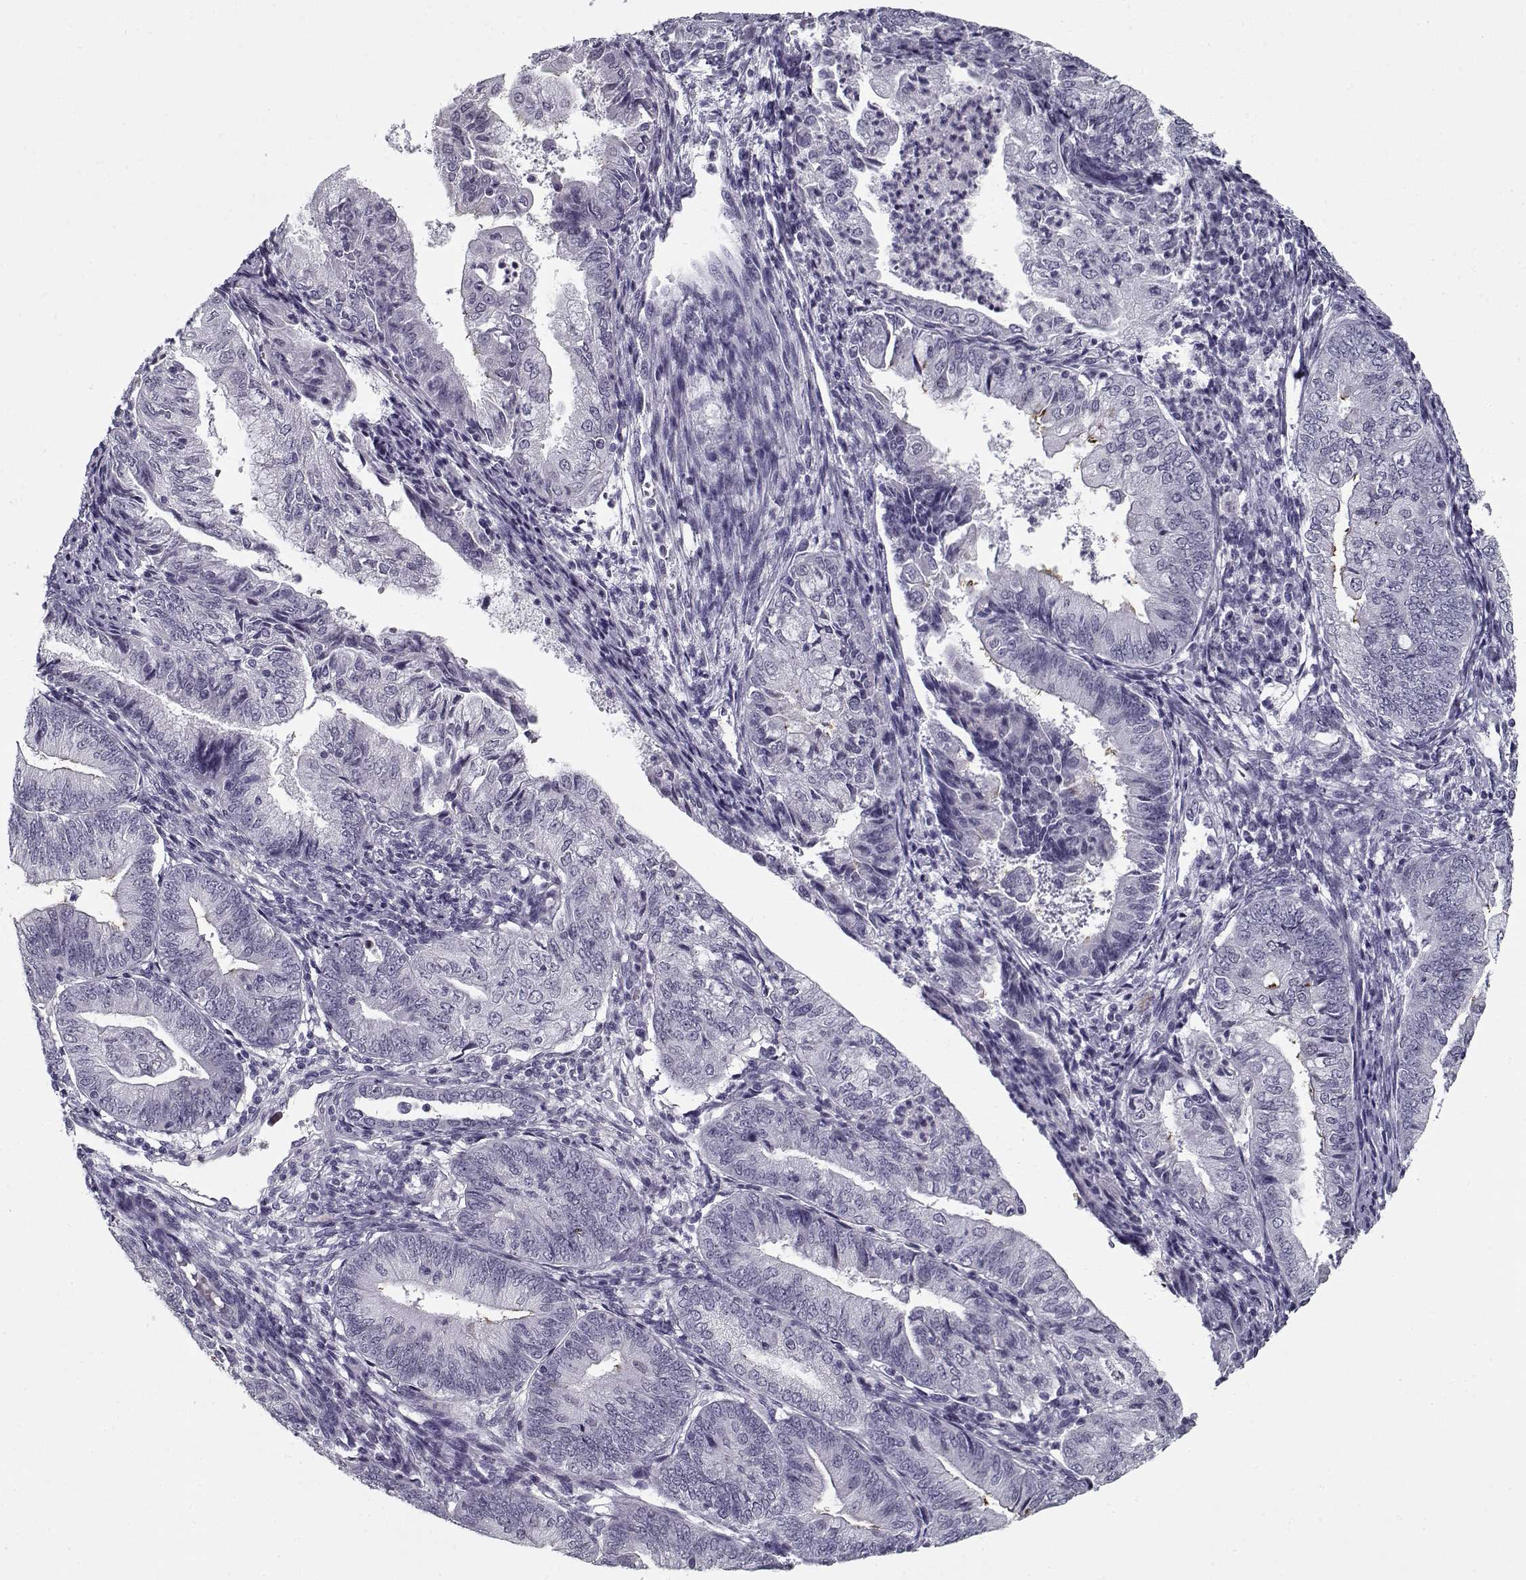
{"staining": {"intensity": "negative", "quantity": "none", "location": "none"}, "tissue": "endometrial cancer", "cell_type": "Tumor cells", "image_type": "cancer", "snomed": [{"axis": "morphology", "description": "Adenocarcinoma, NOS"}, {"axis": "topography", "description": "Endometrium"}], "caption": "Immunohistochemistry micrograph of neoplastic tissue: human endometrial cancer (adenocarcinoma) stained with DAB (3,3'-diaminobenzidine) shows no significant protein staining in tumor cells.", "gene": "SPACA9", "patient": {"sex": "female", "age": 55}}